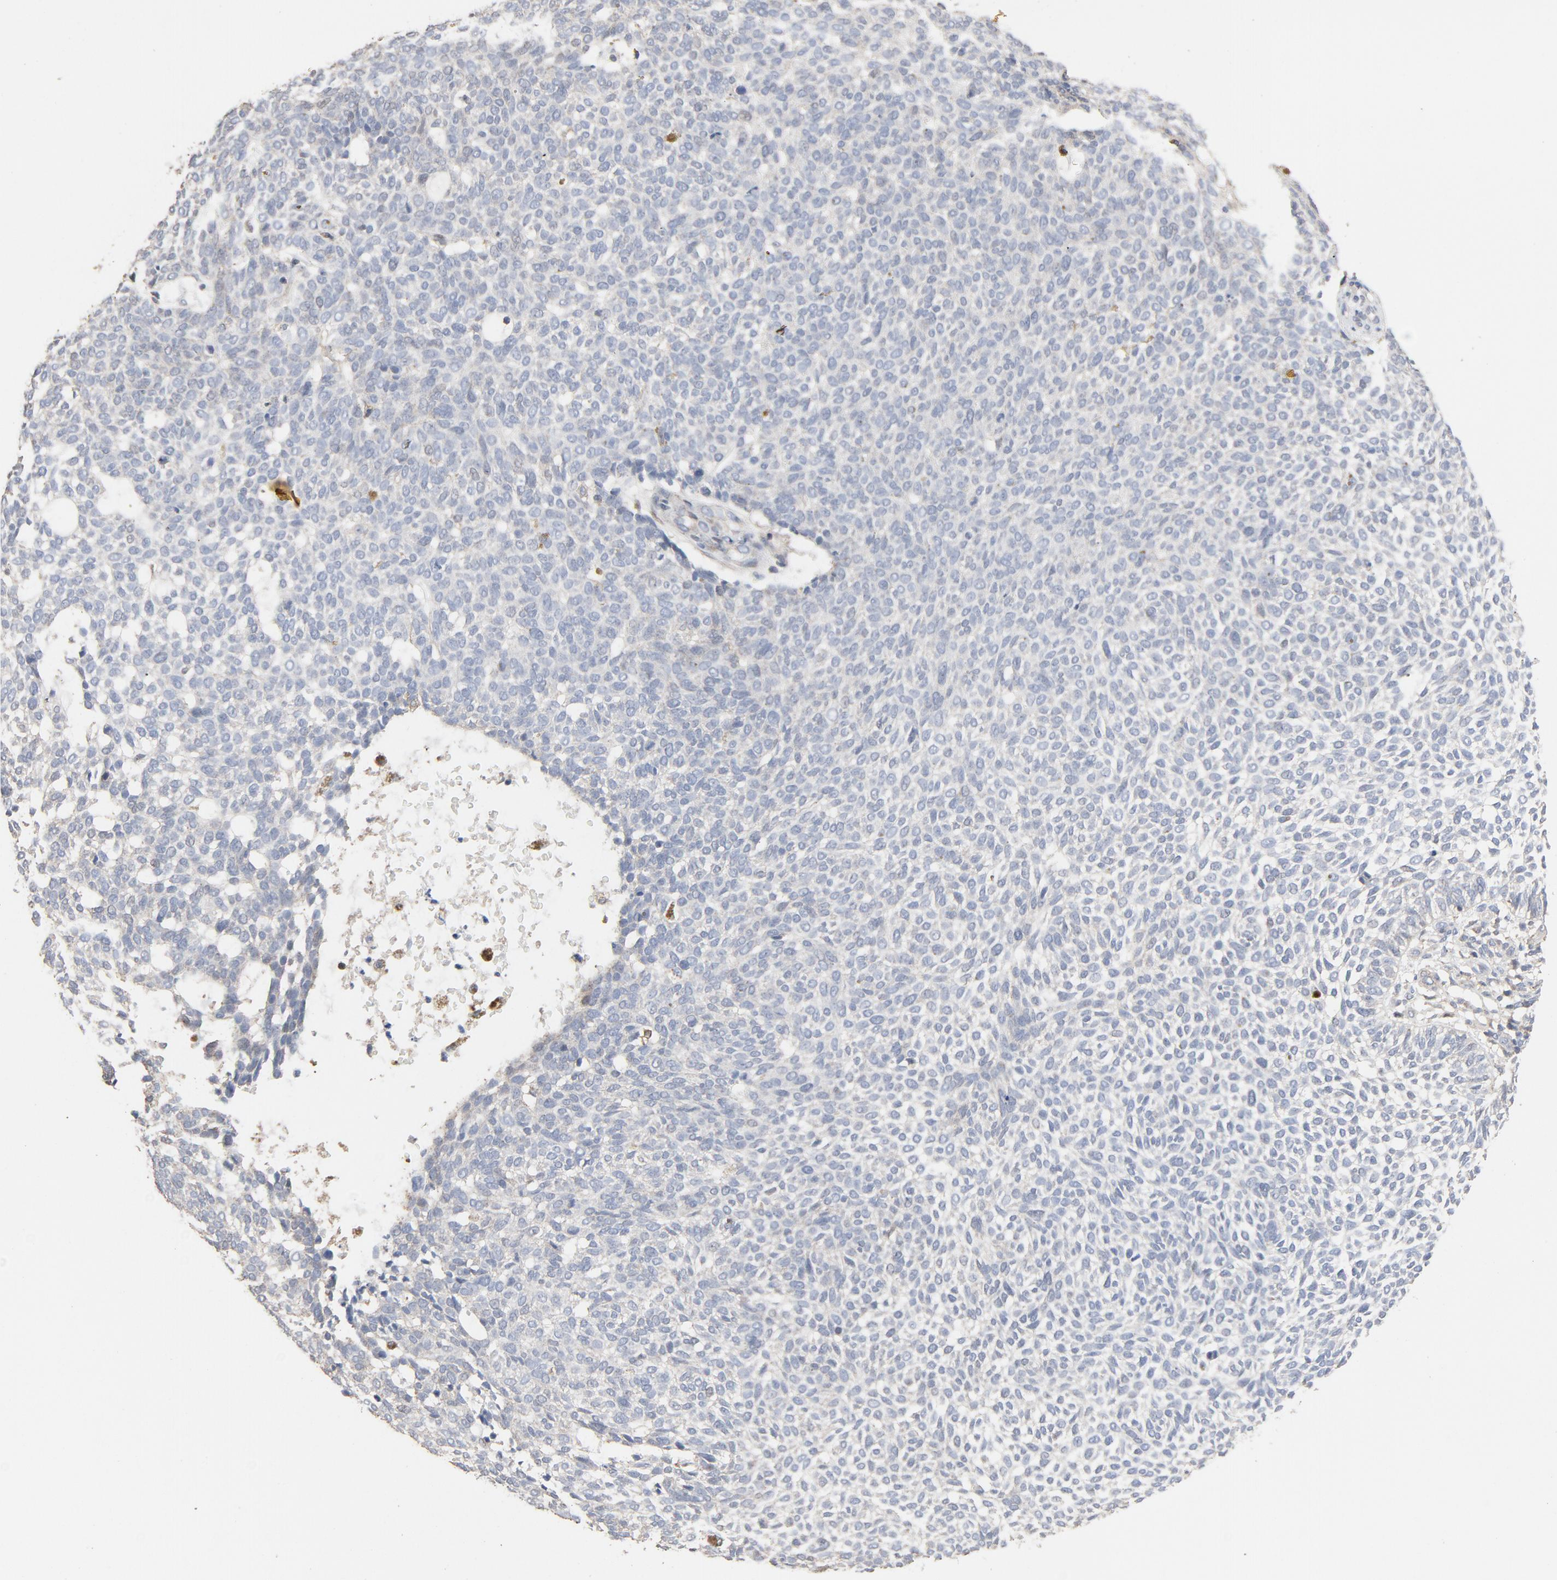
{"staining": {"intensity": "negative", "quantity": "none", "location": "none"}, "tissue": "skin cancer", "cell_type": "Tumor cells", "image_type": "cancer", "snomed": [{"axis": "morphology", "description": "Normal tissue, NOS"}, {"axis": "morphology", "description": "Basal cell carcinoma"}, {"axis": "topography", "description": "Skin"}], "caption": "Photomicrograph shows no significant protein expression in tumor cells of basal cell carcinoma (skin).", "gene": "CDK6", "patient": {"sex": "male", "age": 87}}